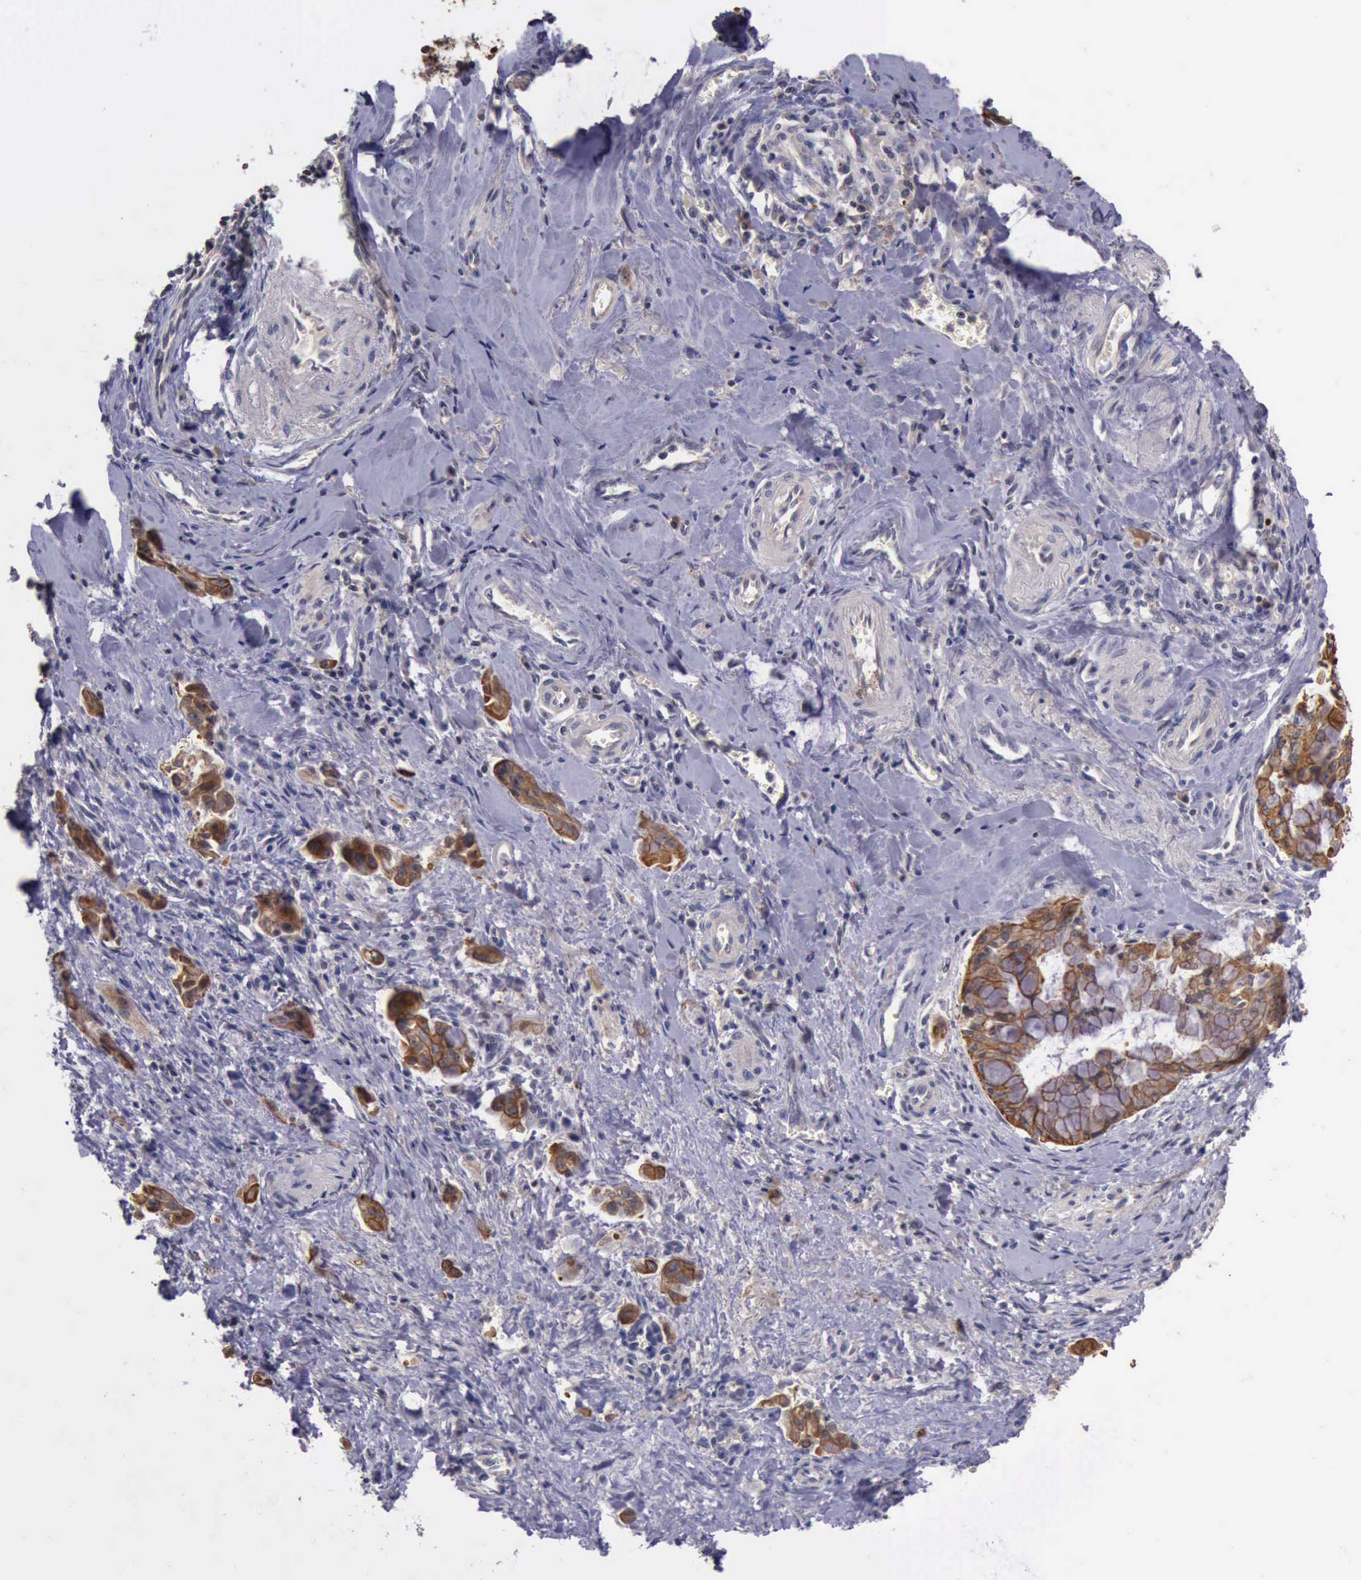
{"staining": {"intensity": "moderate", "quantity": ">75%", "location": "cytoplasmic/membranous"}, "tissue": "pancreatic cancer", "cell_type": "Tumor cells", "image_type": "cancer", "snomed": [{"axis": "morphology", "description": "Adenocarcinoma, NOS"}, {"axis": "topography", "description": "Pancreas"}], "caption": "Brown immunohistochemical staining in human adenocarcinoma (pancreatic) reveals moderate cytoplasmic/membranous positivity in approximately >75% of tumor cells. (IHC, brightfield microscopy, high magnification).", "gene": "RAB39B", "patient": {"sex": "male", "age": 59}}